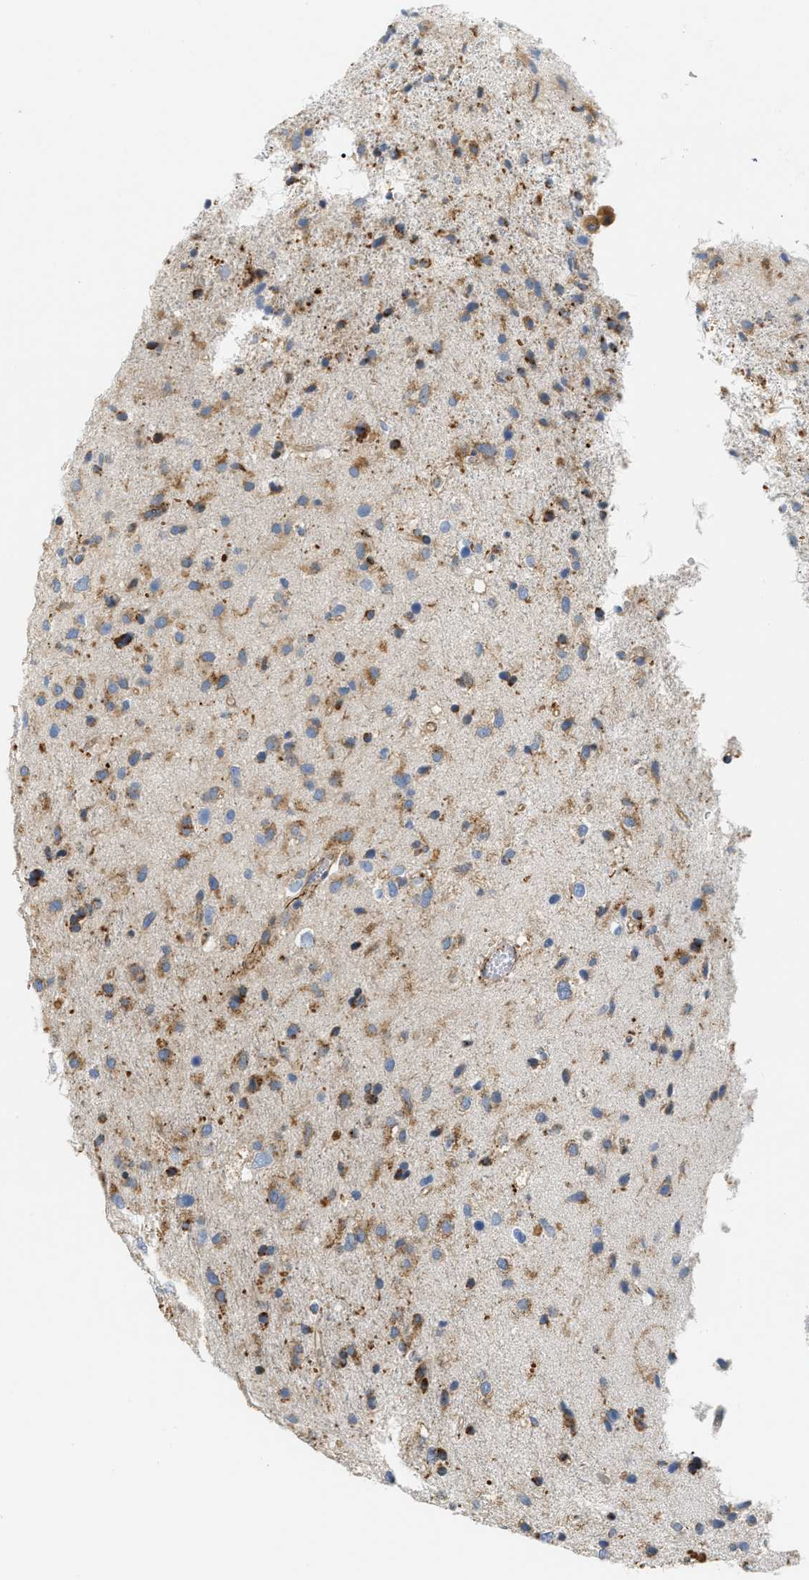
{"staining": {"intensity": "moderate", "quantity": ">75%", "location": "cytoplasmic/membranous"}, "tissue": "glioma", "cell_type": "Tumor cells", "image_type": "cancer", "snomed": [{"axis": "morphology", "description": "Glioma, malignant, Low grade"}, {"axis": "topography", "description": "Brain"}], "caption": "A medium amount of moderate cytoplasmic/membranous positivity is seen in about >75% of tumor cells in glioma tissue. (DAB (3,3'-diaminobenzidine) = brown stain, brightfield microscopy at high magnification).", "gene": "LMBRD1", "patient": {"sex": "male", "age": 77}}